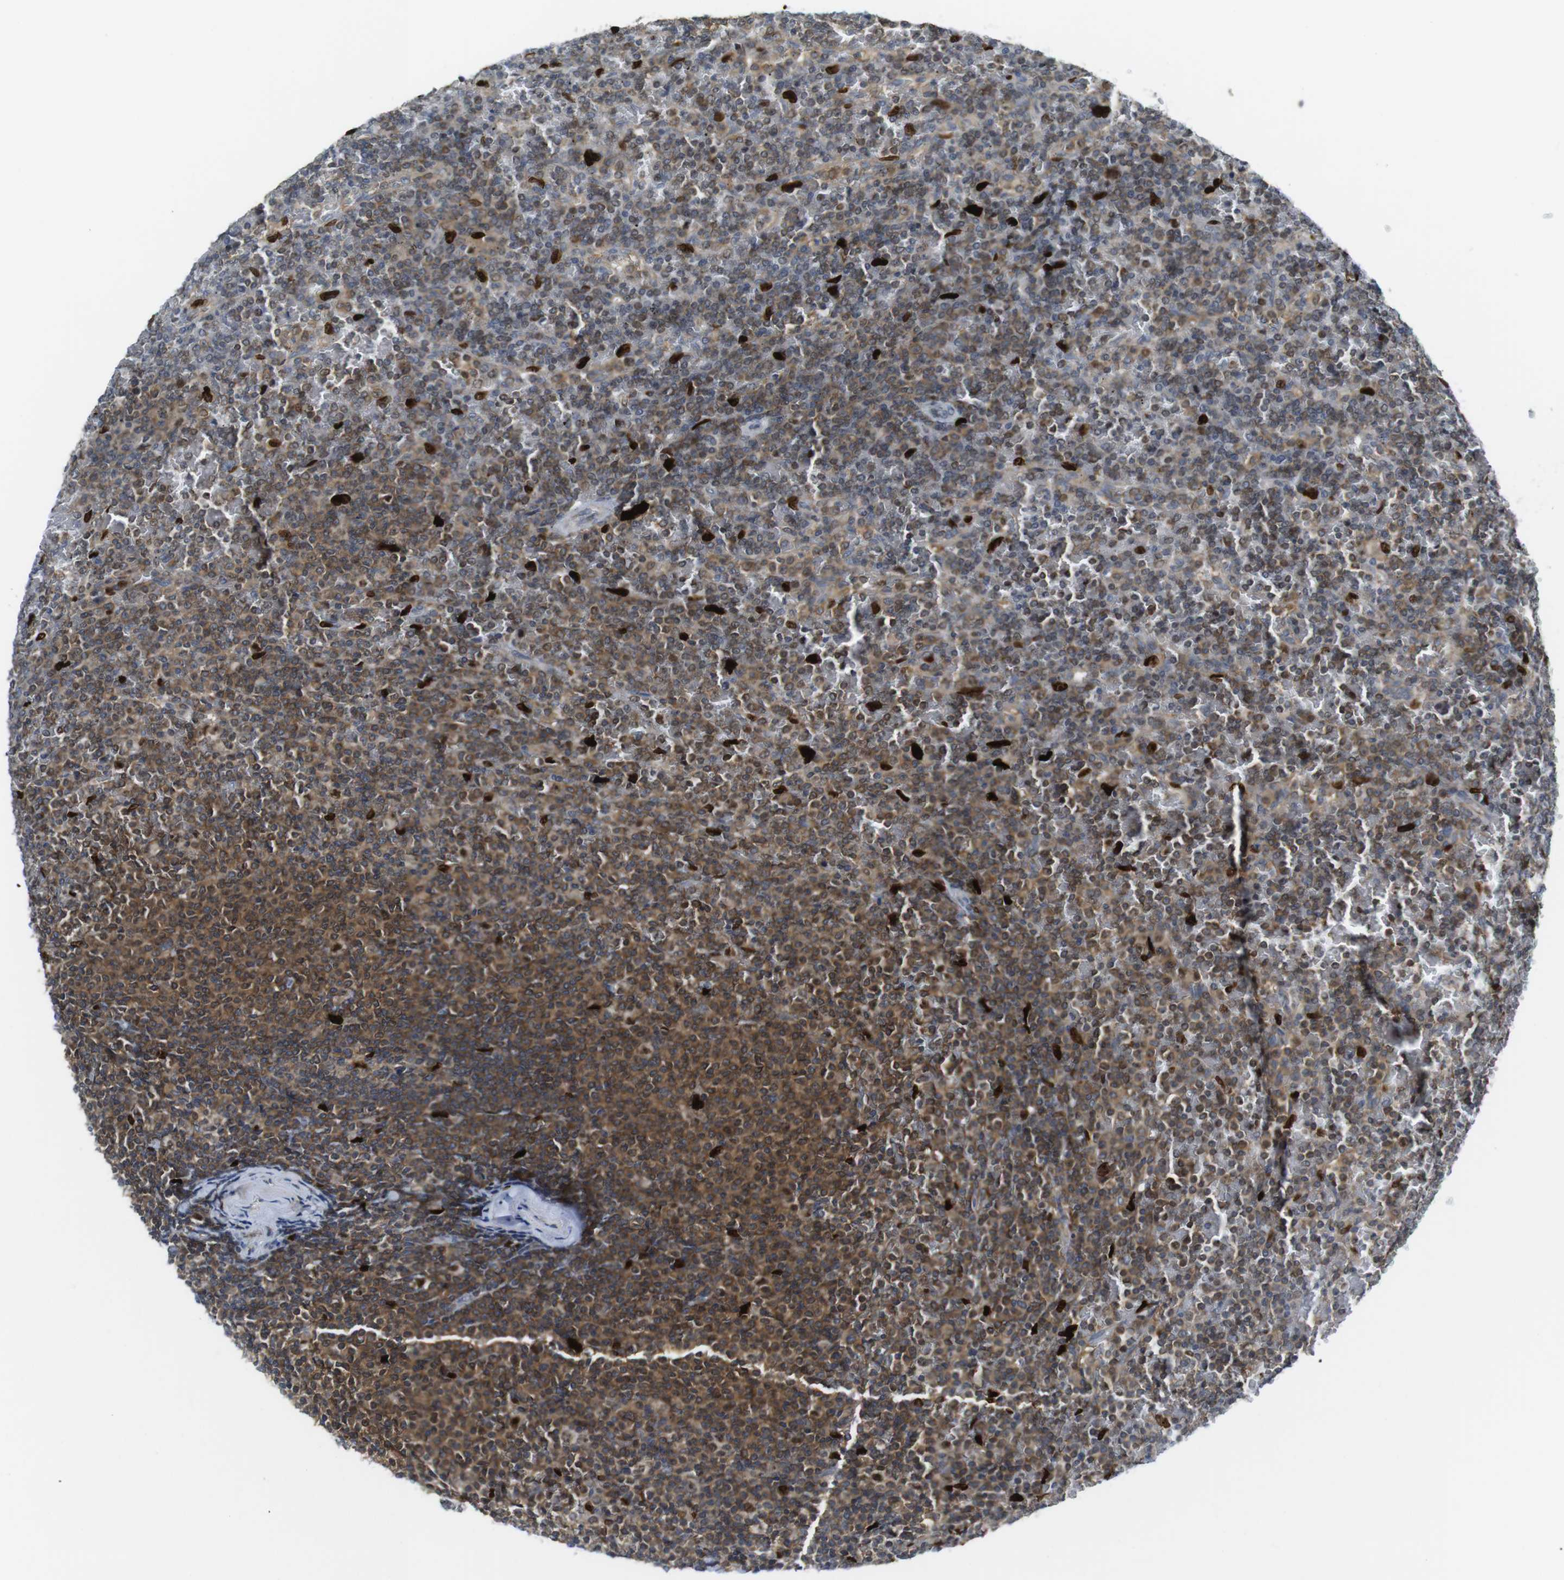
{"staining": {"intensity": "moderate", "quantity": "25%-75%", "location": "cytoplasmic/membranous"}, "tissue": "lymphoma", "cell_type": "Tumor cells", "image_type": "cancer", "snomed": [{"axis": "morphology", "description": "Malignant lymphoma, non-Hodgkin's type, Low grade"}, {"axis": "topography", "description": "Spleen"}], "caption": "Tumor cells exhibit moderate cytoplasmic/membranous staining in about 25%-75% of cells in lymphoma.", "gene": "RCC1", "patient": {"sex": "female", "age": 77}}